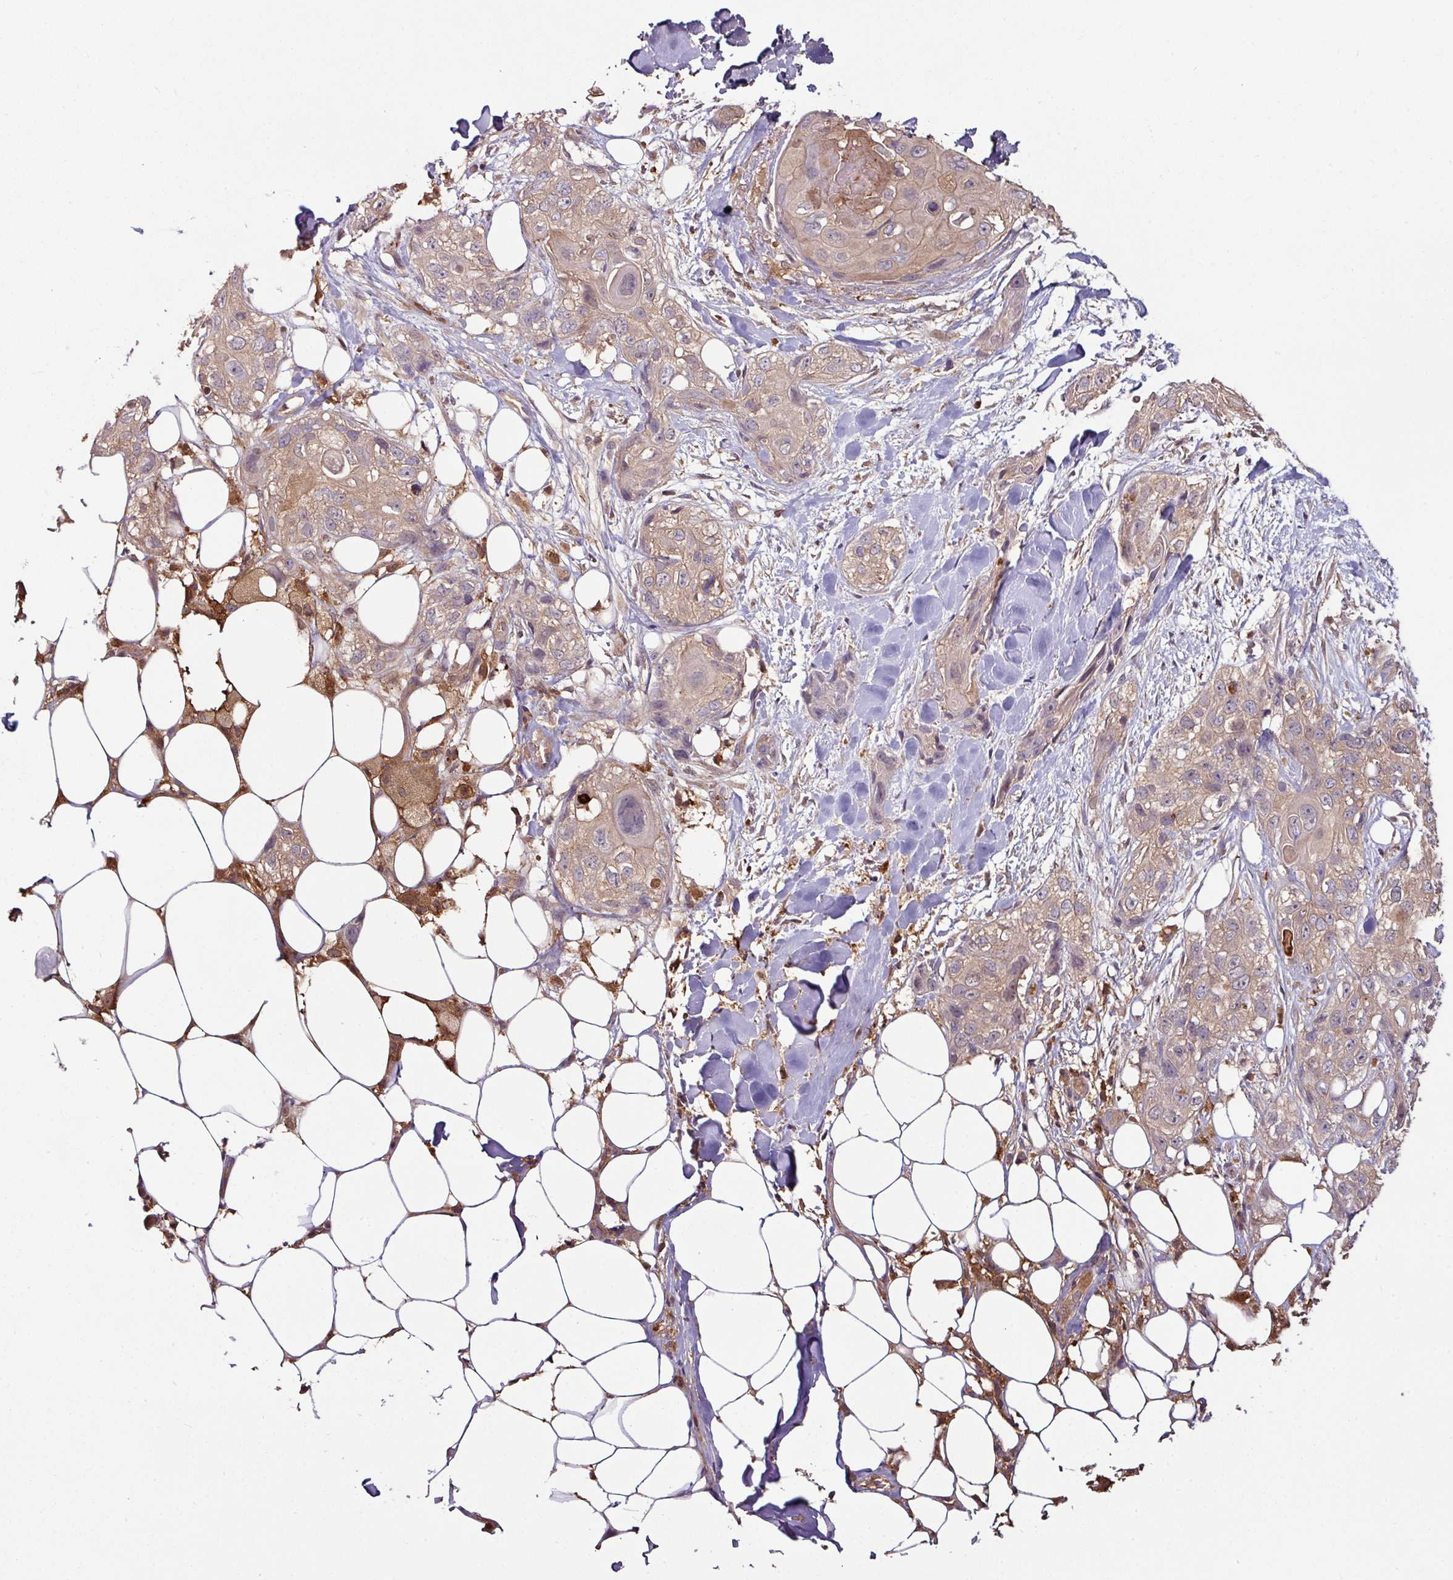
{"staining": {"intensity": "moderate", "quantity": "25%-75%", "location": "cytoplasmic/membranous"}, "tissue": "skin cancer", "cell_type": "Tumor cells", "image_type": "cancer", "snomed": [{"axis": "morphology", "description": "Normal tissue, NOS"}, {"axis": "morphology", "description": "Squamous cell carcinoma, NOS"}, {"axis": "topography", "description": "Skin"}], "caption": "Human skin squamous cell carcinoma stained with a protein marker reveals moderate staining in tumor cells.", "gene": "GNPDA1", "patient": {"sex": "male", "age": 72}}